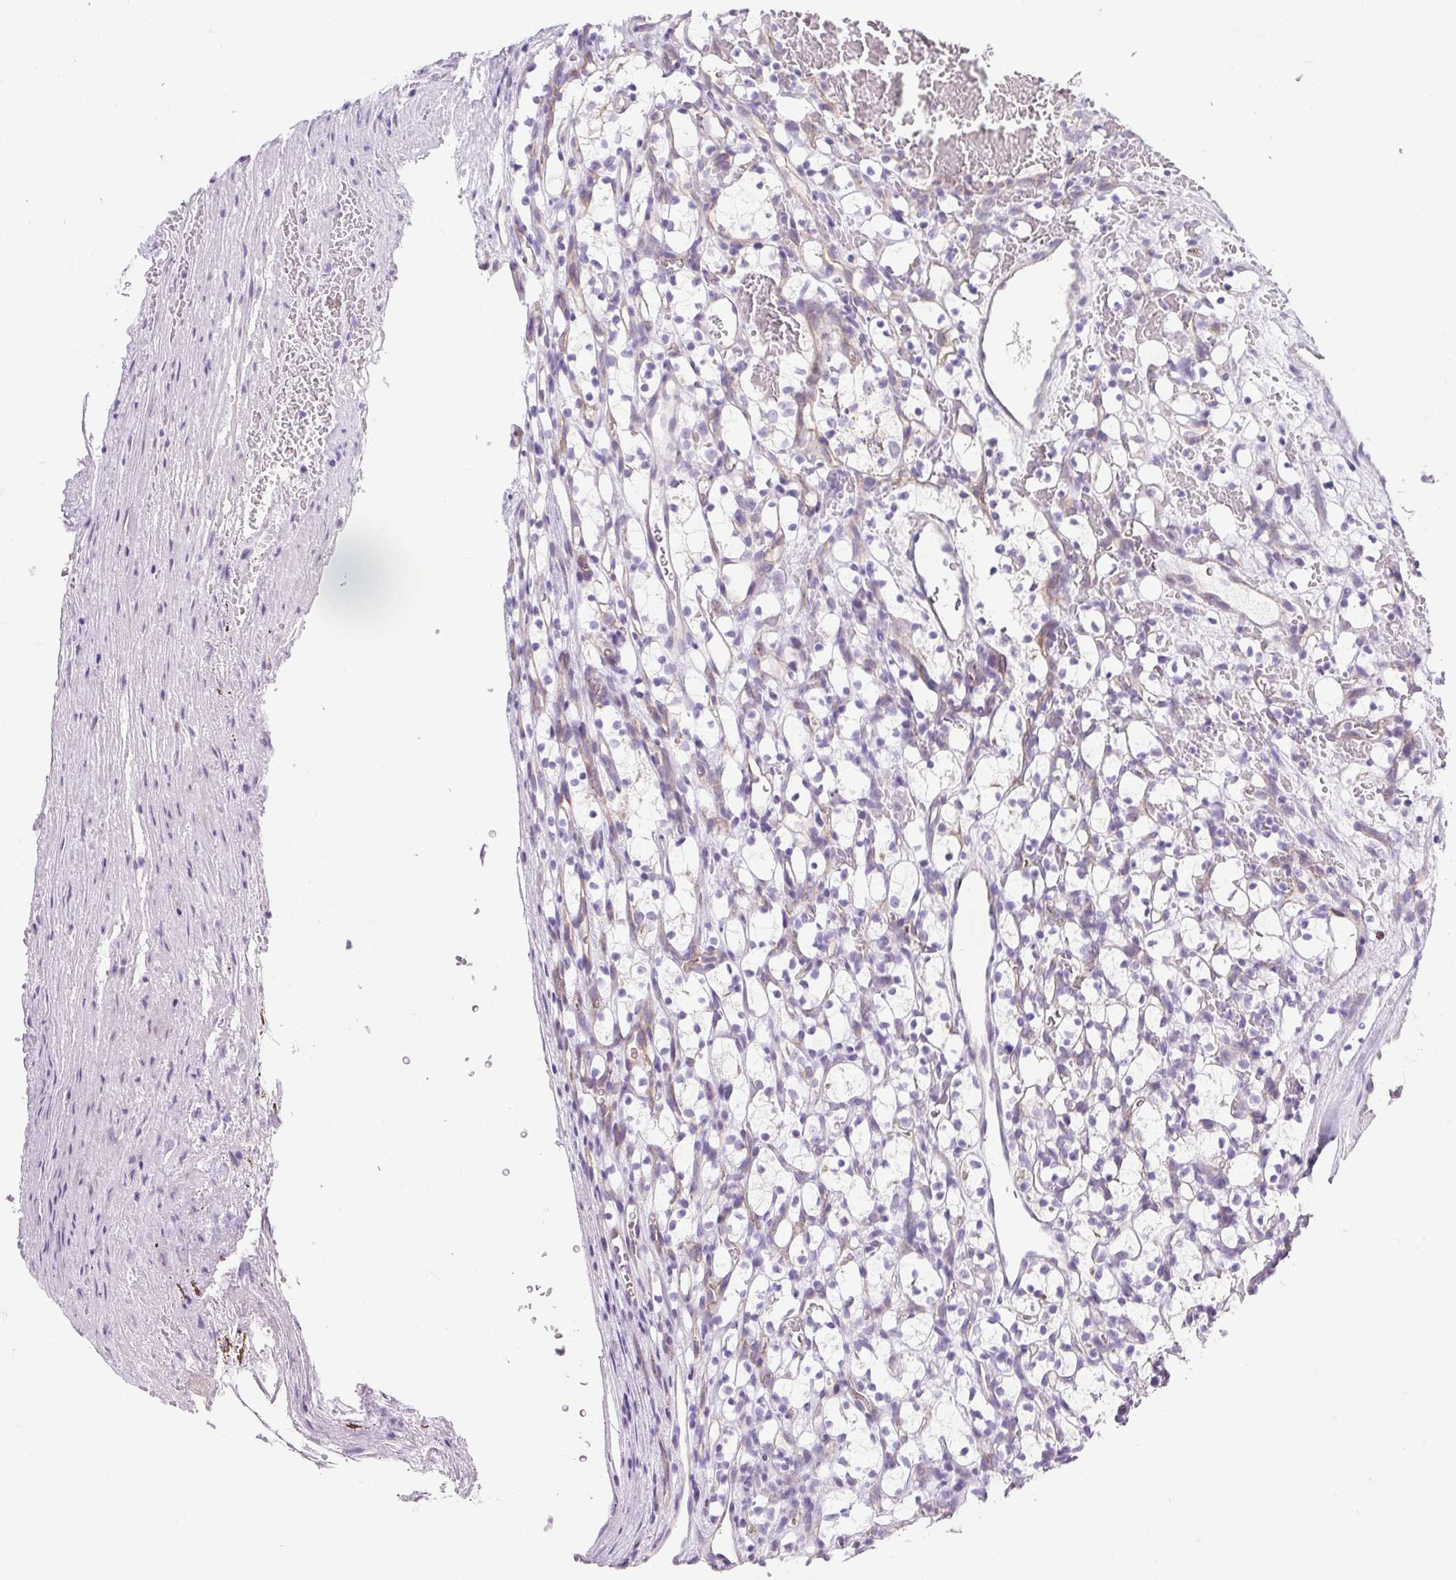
{"staining": {"intensity": "negative", "quantity": "none", "location": "none"}, "tissue": "renal cancer", "cell_type": "Tumor cells", "image_type": "cancer", "snomed": [{"axis": "morphology", "description": "Adenocarcinoma, NOS"}, {"axis": "topography", "description": "Kidney"}], "caption": "Photomicrograph shows no protein expression in tumor cells of renal cancer (adenocarcinoma) tissue.", "gene": "BCAS1", "patient": {"sex": "female", "age": 69}}